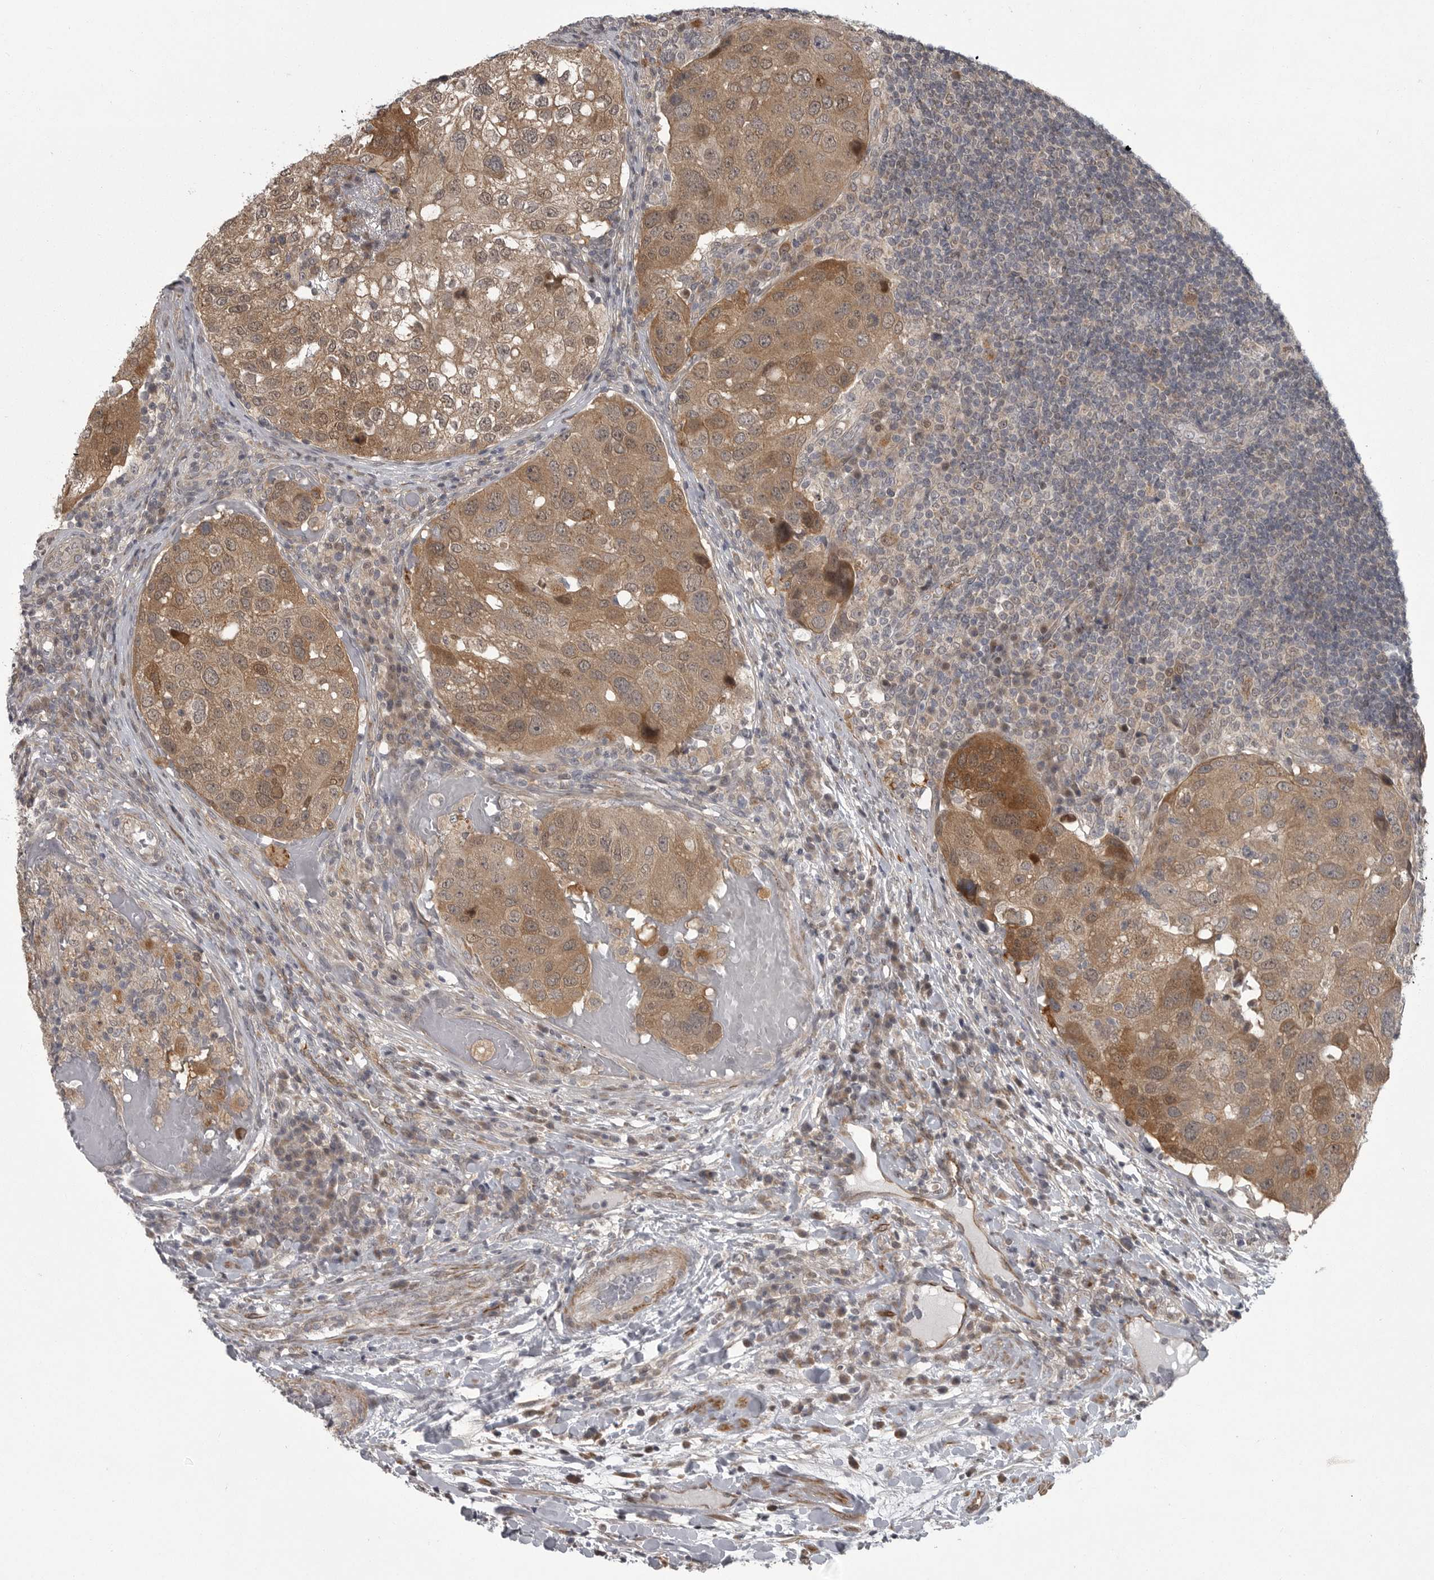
{"staining": {"intensity": "moderate", "quantity": ">75%", "location": "cytoplasmic/membranous"}, "tissue": "urothelial cancer", "cell_type": "Tumor cells", "image_type": "cancer", "snomed": [{"axis": "morphology", "description": "Urothelial carcinoma, High grade"}, {"axis": "topography", "description": "Lymph node"}, {"axis": "topography", "description": "Urinary bladder"}], "caption": "Immunohistochemistry (IHC) image of high-grade urothelial carcinoma stained for a protein (brown), which reveals medium levels of moderate cytoplasmic/membranous staining in approximately >75% of tumor cells.", "gene": "PPP1R9A", "patient": {"sex": "male", "age": 51}}